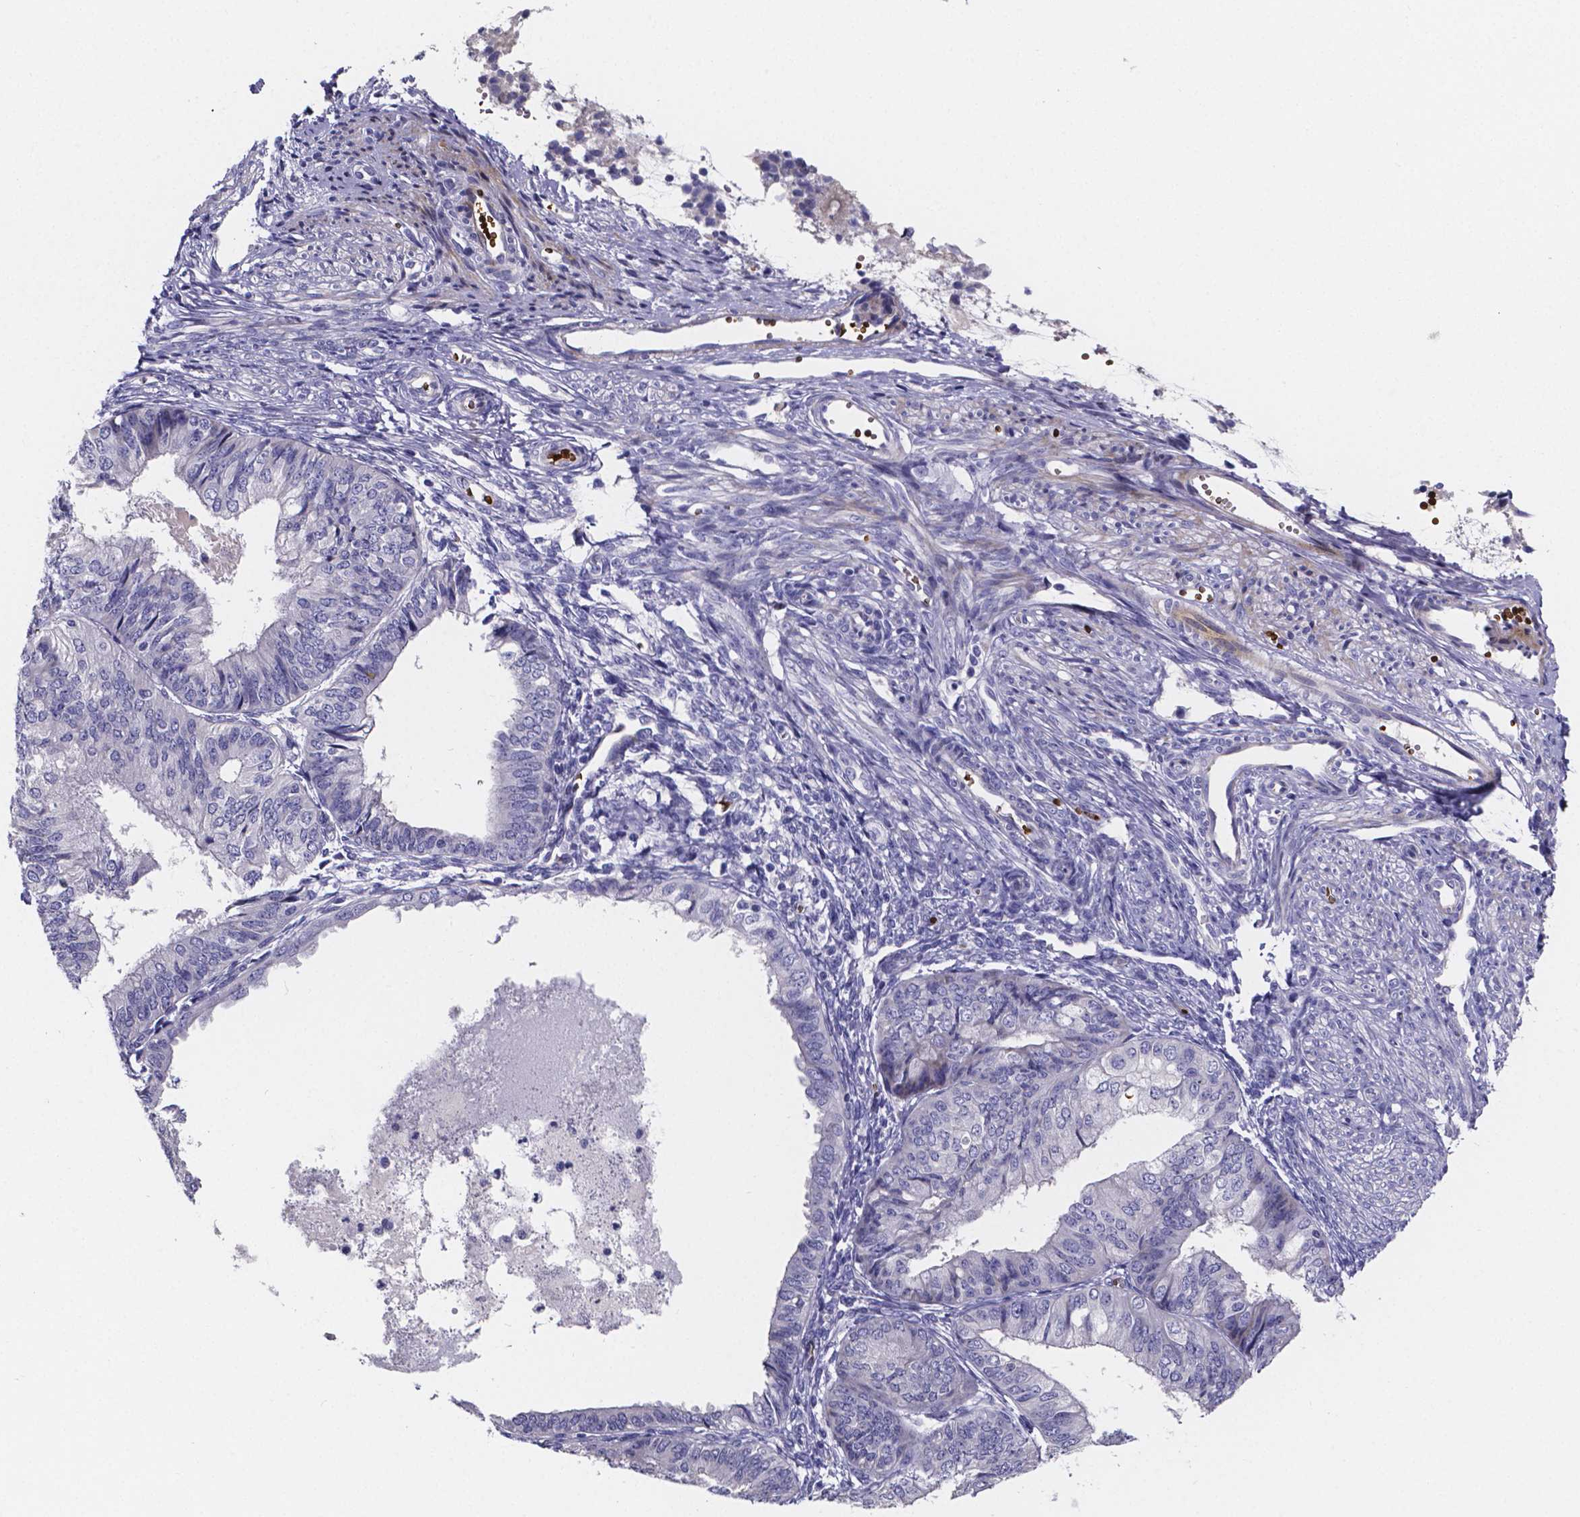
{"staining": {"intensity": "negative", "quantity": "none", "location": "none"}, "tissue": "endometrial cancer", "cell_type": "Tumor cells", "image_type": "cancer", "snomed": [{"axis": "morphology", "description": "Adenocarcinoma, NOS"}, {"axis": "topography", "description": "Endometrium"}], "caption": "This is a micrograph of immunohistochemistry staining of endometrial cancer, which shows no positivity in tumor cells.", "gene": "GABRA3", "patient": {"sex": "female", "age": 58}}